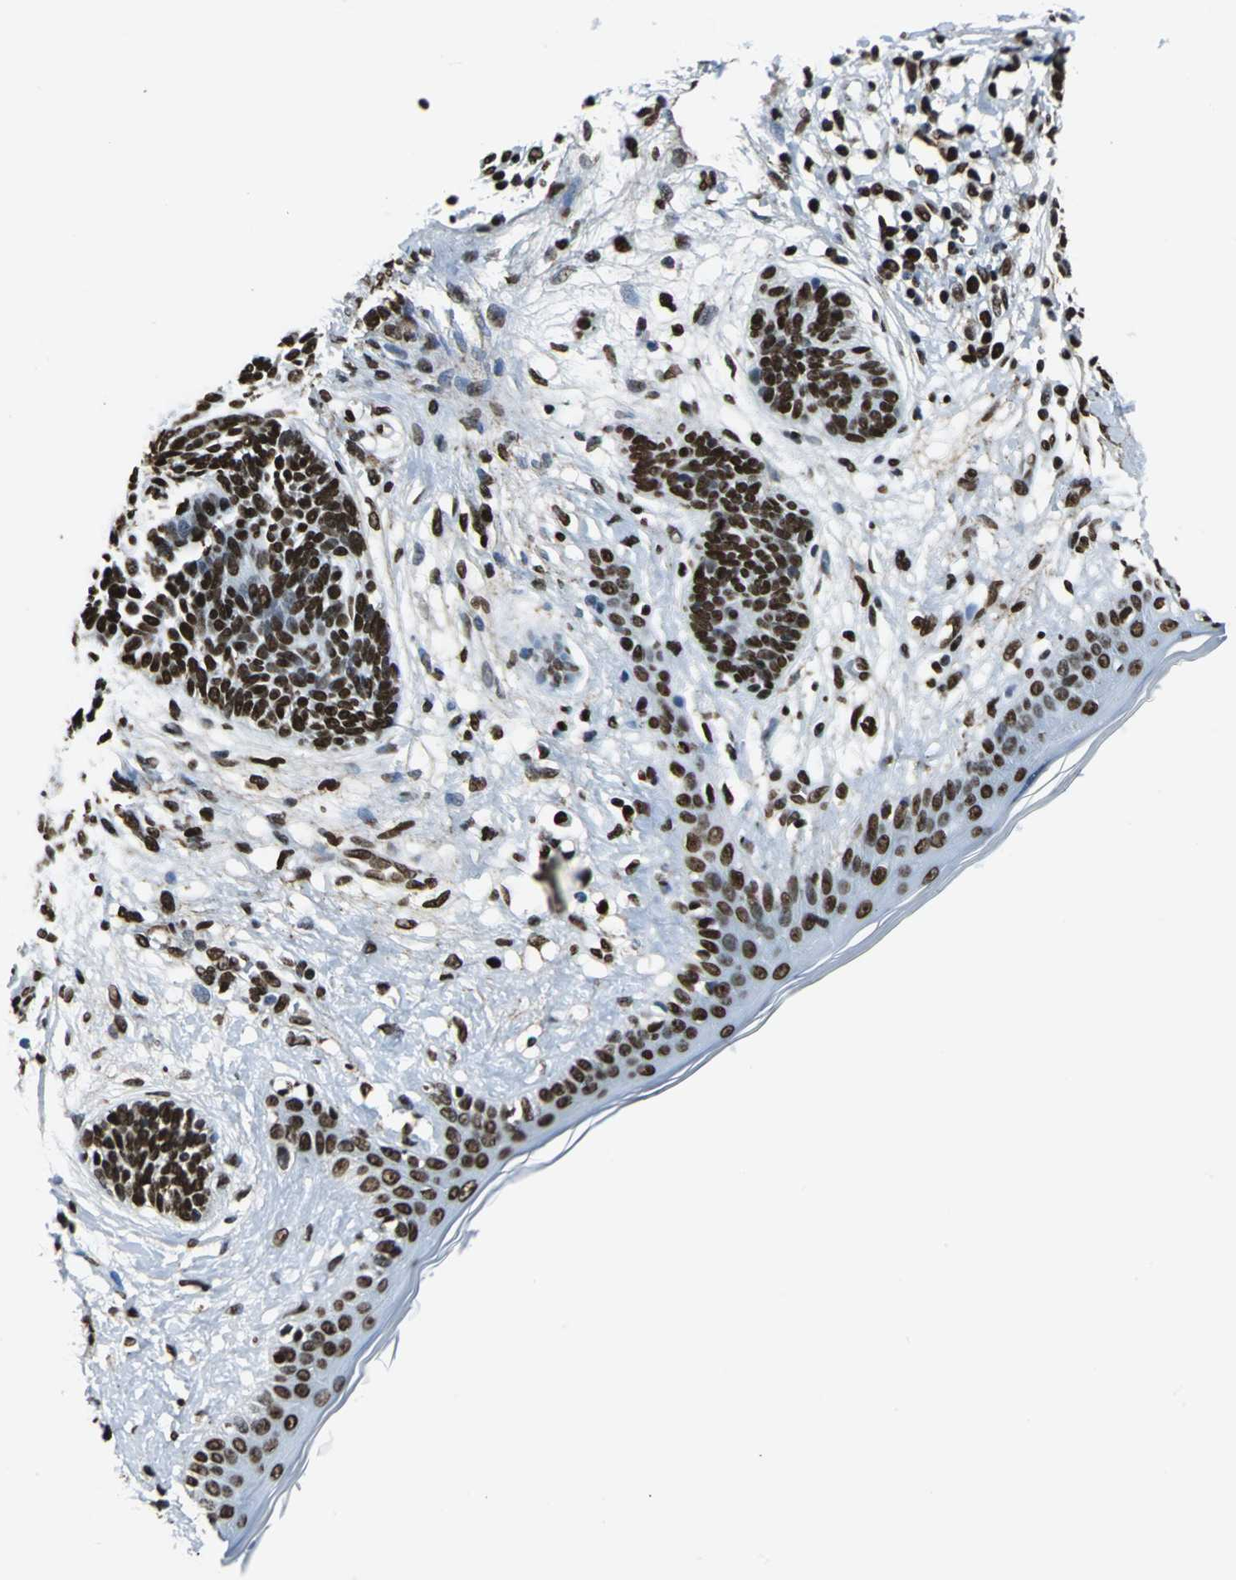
{"staining": {"intensity": "strong", "quantity": ">75%", "location": "nuclear"}, "tissue": "skin cancer", "cell_type": "Tumor cells", "image_type": "cancer", "snomed": [{"axis": "morphology", "description": "Normal tissue, NOS"}, {"axis": "morphology", "description": "Basal cell carcinoma"}, {"axis": "topography", "description": "Skin"}], "caption": "This is a photomicrograph of immunohistochemistry (IHC) staining of skin basal cell carcinoma, which shows strong expression in the nuclear of tumor cells.", "gene": "APEX1", "patient": {"sex": "male", "age": 63}}